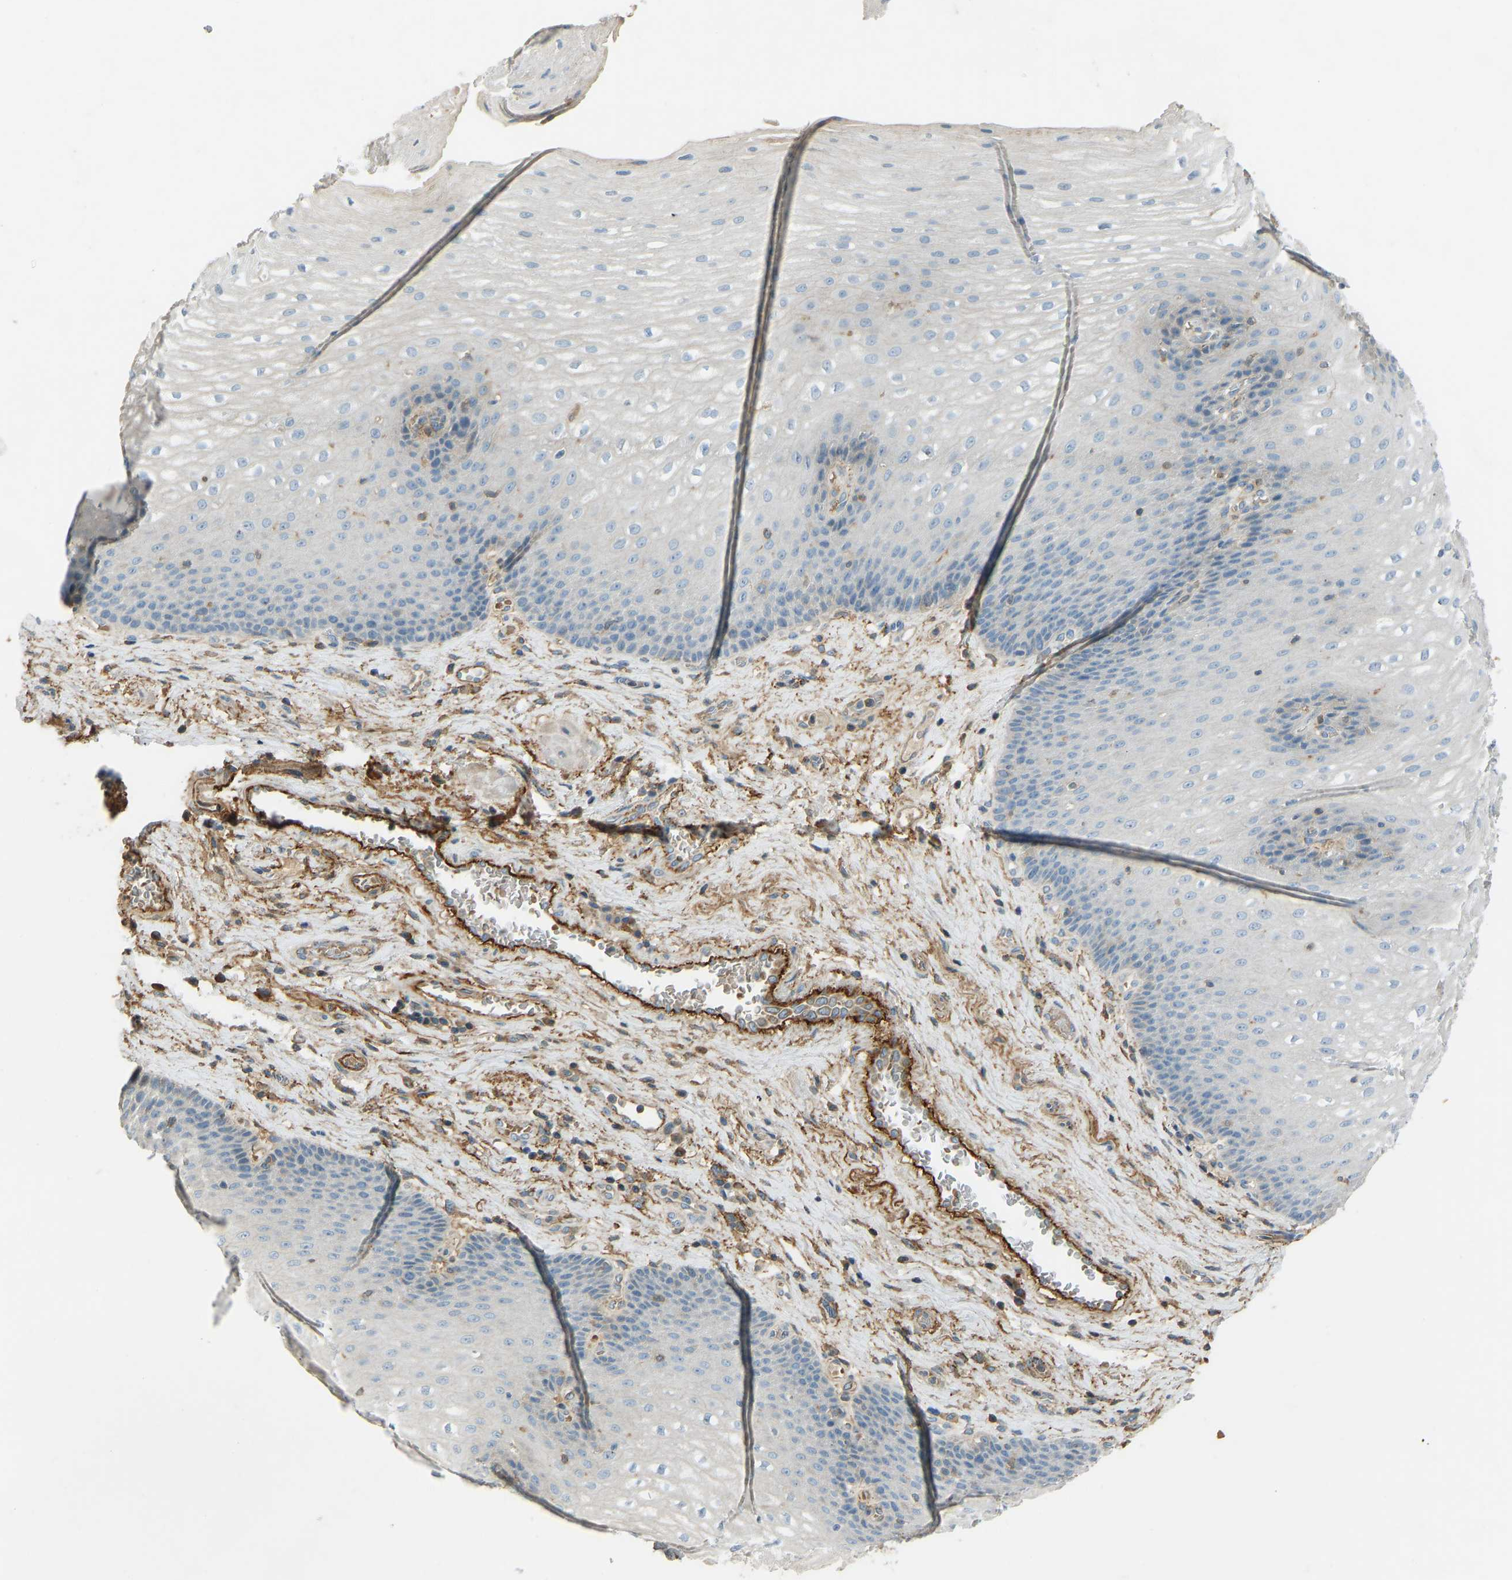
{"staining": {"intensity": "weak", "quantity": "<25%", "location": "cytoplasmic/membranous"}, "tissue": "esophagus", "cell_type": "Squamous epithelial cells", "image_type": "normal", "snomed": [{"axis": "morphology", "description": "Normal tissue, NOS"}, {"axis": "topography", "description": "Esophagus"}], "caption": "Squamous epithelial cells are negative for protein expression in normal human esophagus. (DAB IHC, high magnification).", "gene": "FBLN2", "patient": {"sex": "male", "age": 48}}